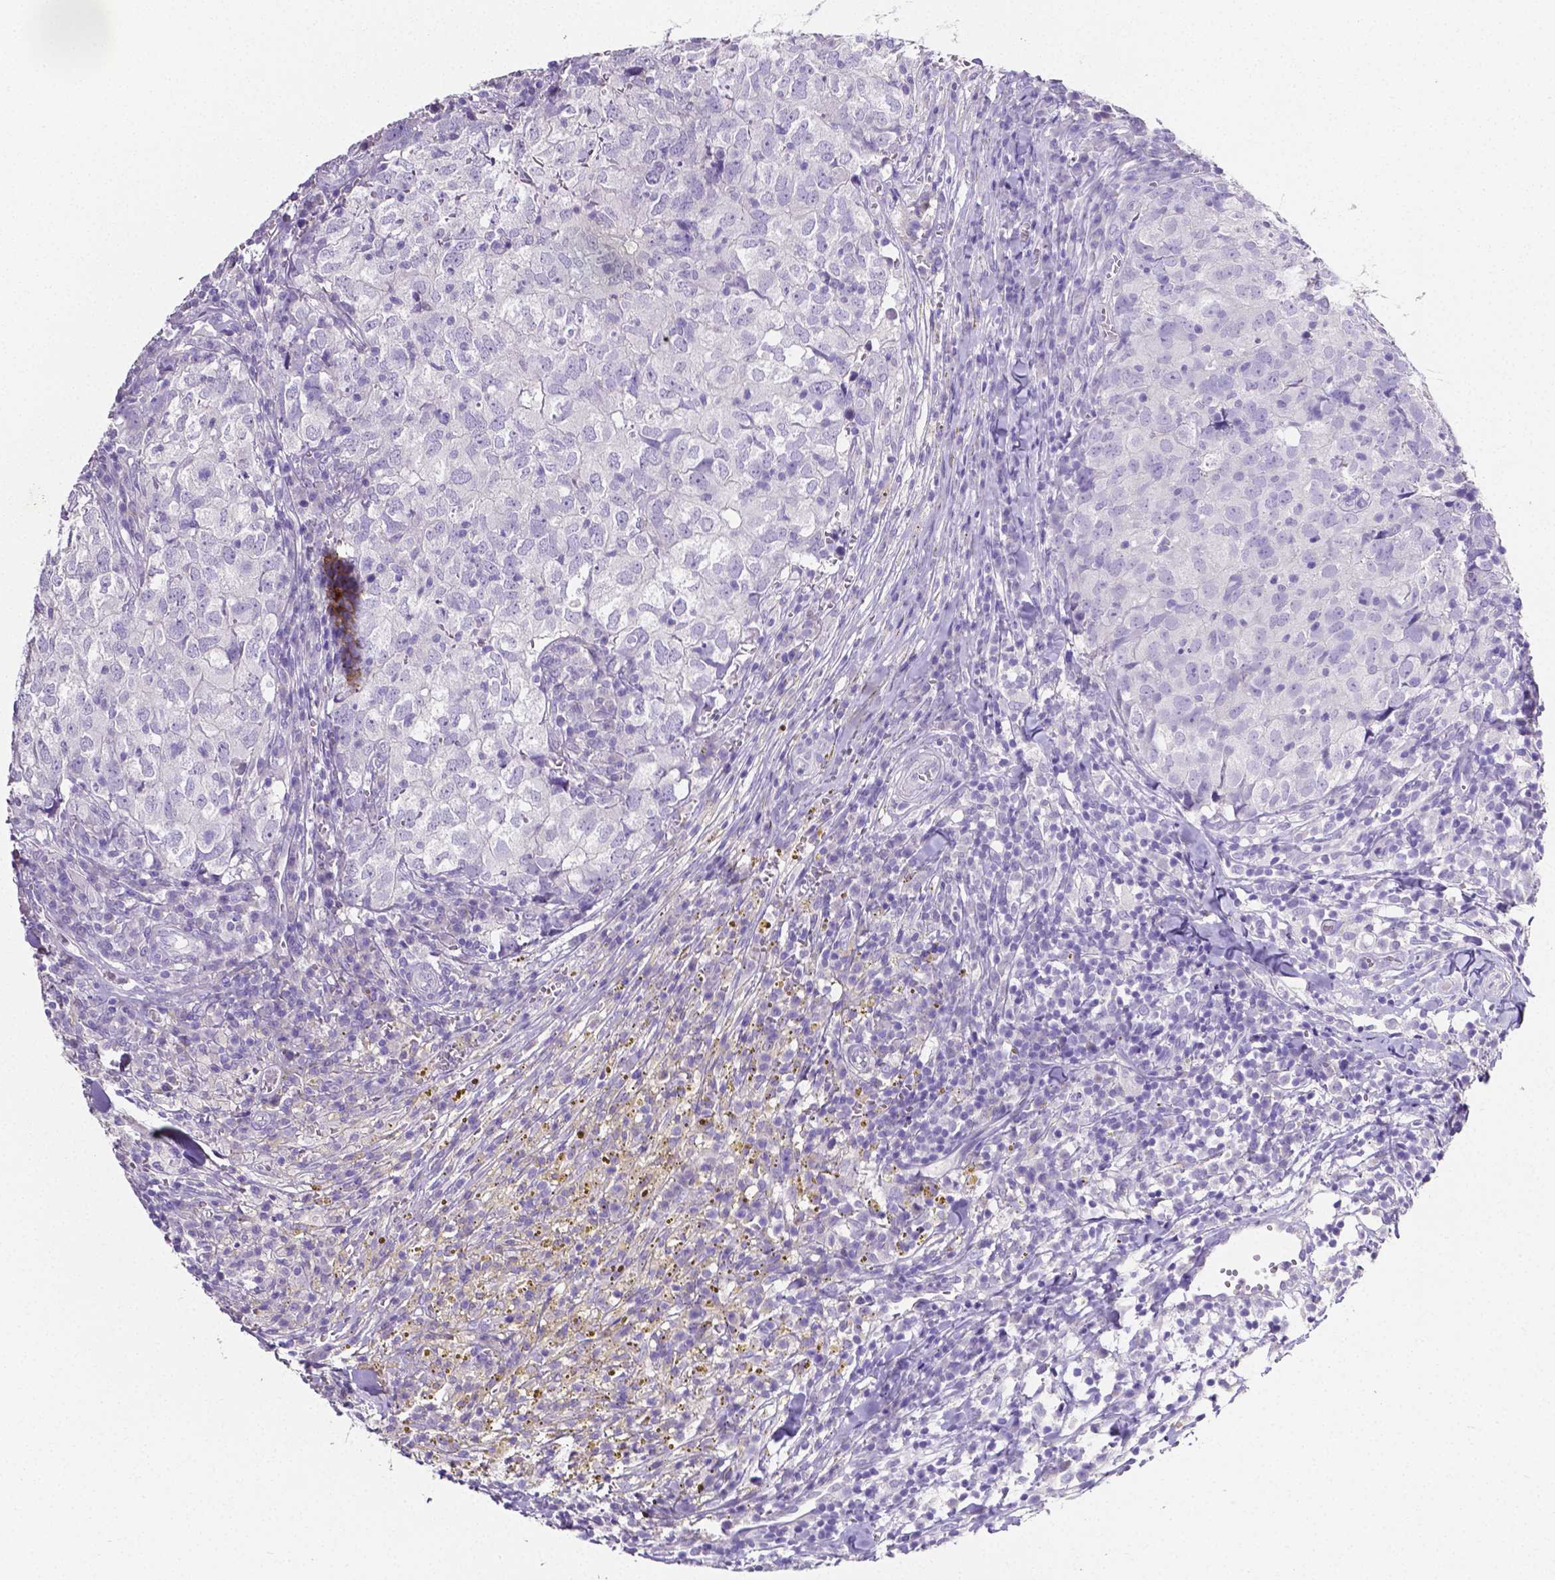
{"staining": {"intensity": "negative", "quantity": "none", "location": "none"}, "tissue": "breast cancer", "cell_type": "Tumor cells", "image_type": "cancer", "snomed": [{"axis": "morphology", "description": "Duct carcinoma"}, {"axis": "topography", "description": "Breast"}], "caption": "Immunohistochemistry (IHC) of human breast cancer exhibits no staining in tumor cells.", "gene": "SLC22A2", "patient": {"sex": "female", "age": 30}}